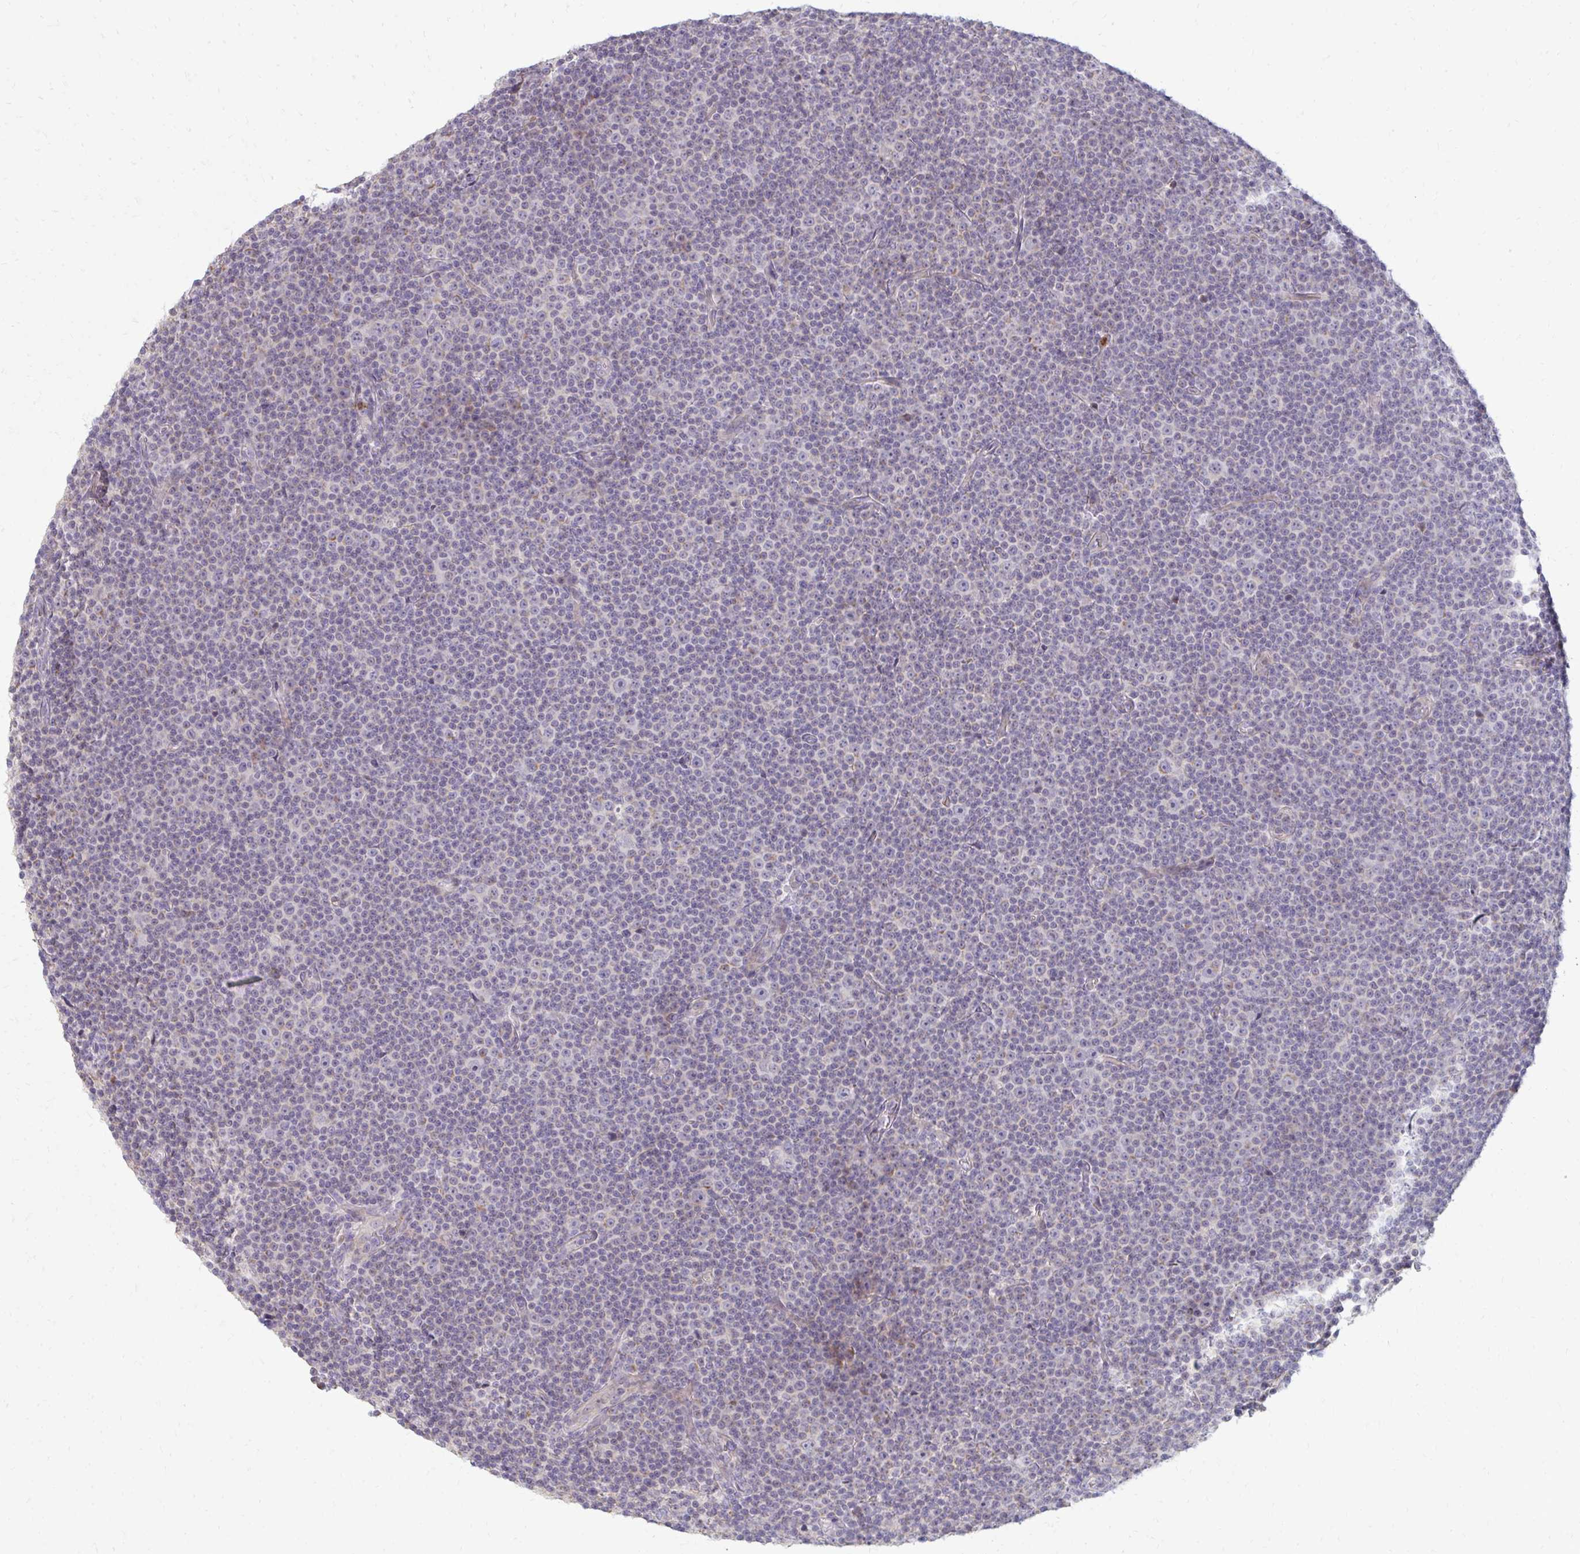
{"staining": {"intensity": "weak", "quantity": "<25%", "location": "cytoplasmic/membranous"}, "tissue": "lymphoma", "cell_type": "Tumor cells", "image_type": "cancer", "snomed": [{"axis": "morphology", "description": "Malignant lymphoma, non-Hodgkin's type, Low grade"}, {"axis": "topography", "description": "Lymph node"}], "caption": "DAB immunohistochemical staining of malignant lymphoma, non-Hodgkin's type (low-grade) demonstrates no significant expression in tumor cells.", "gene": "RAB33A", "patient": {"sex": "female", "age": 67}}